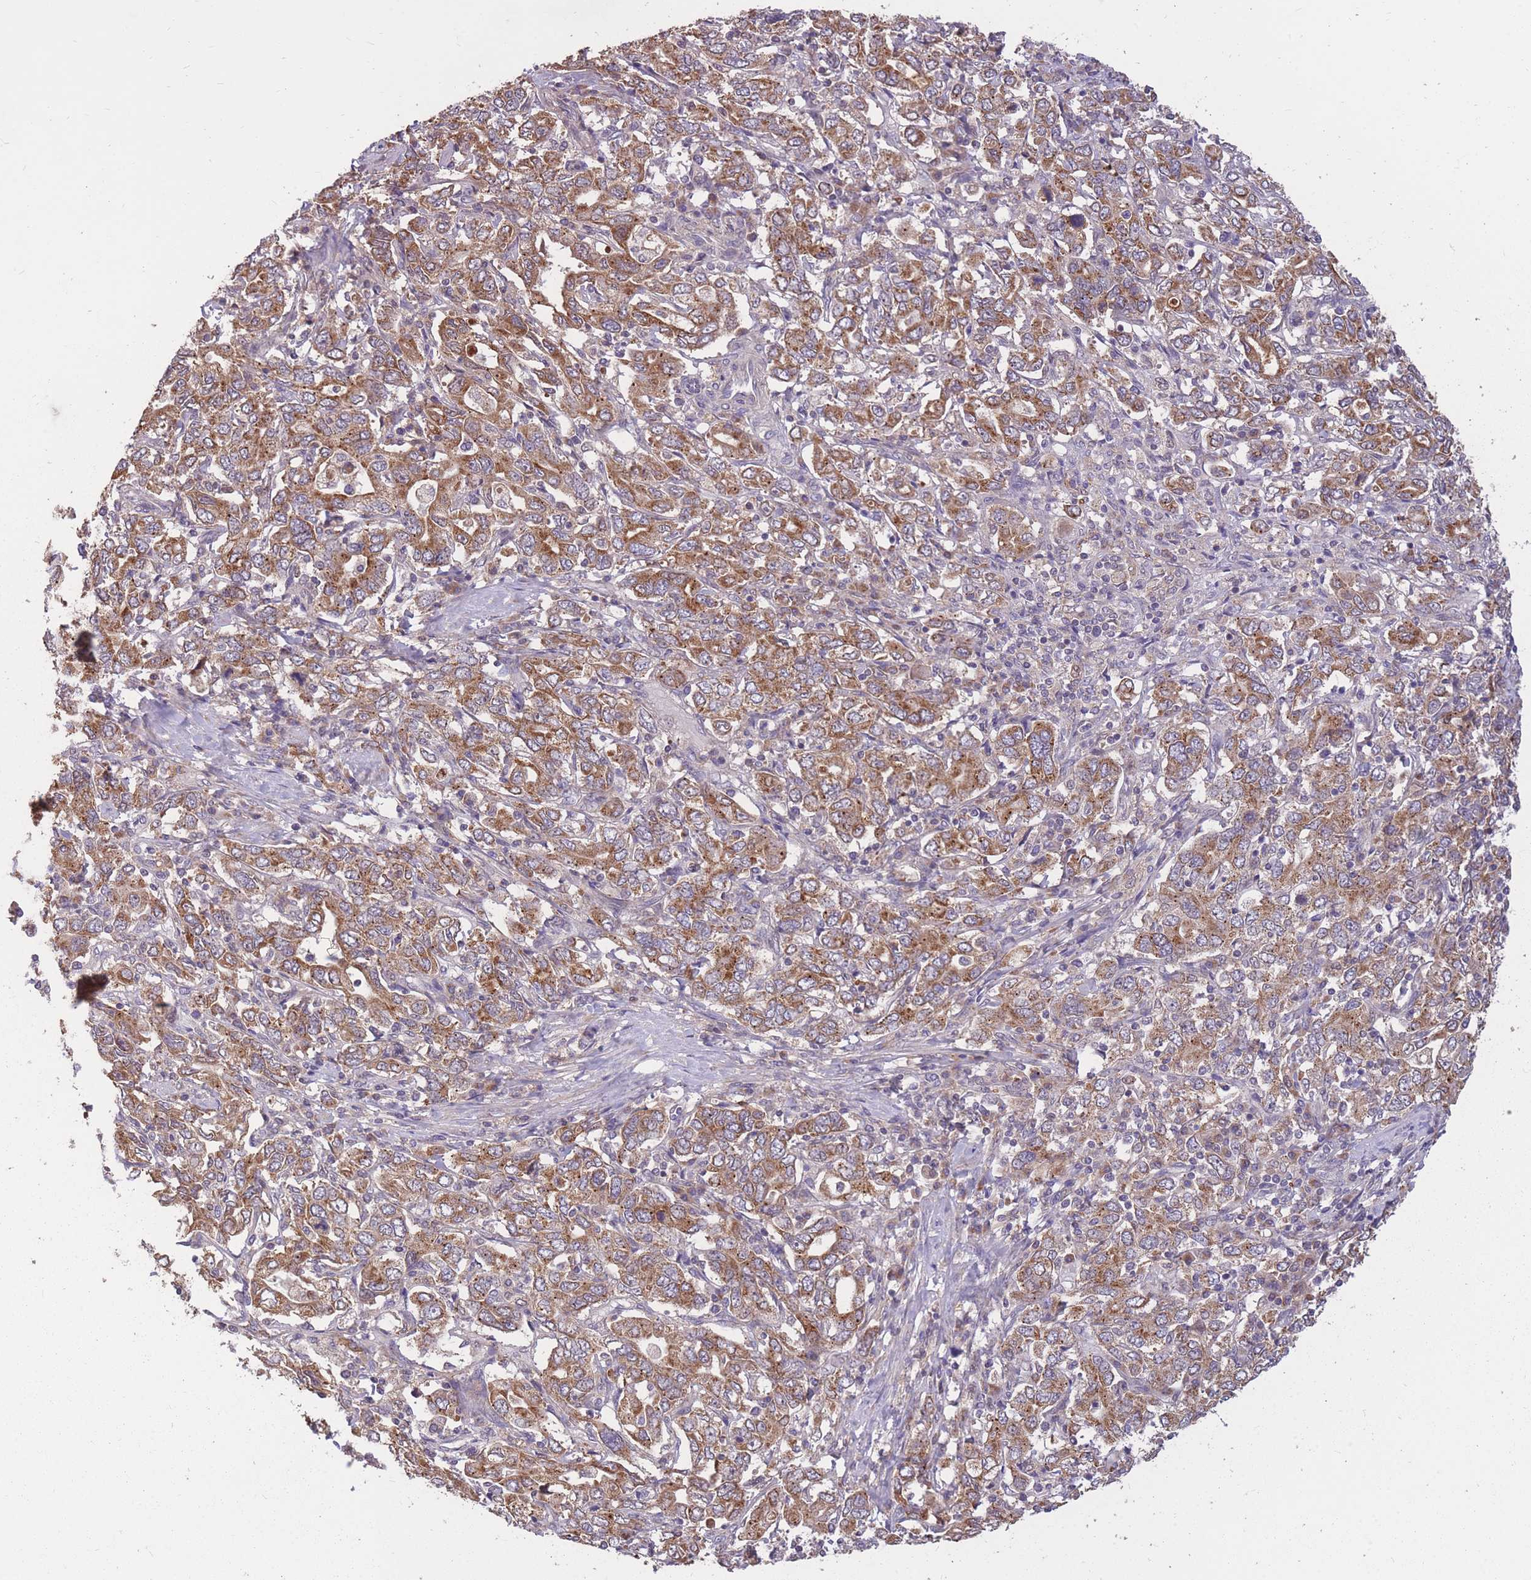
{"staining": {"intensity": "moderate", "quantity": ">75%", "location": "cytoplasmic/membranous"}, "tissue": "stomach cancer", "cell_type": "Tumor cells", "image_type": "cancer", "snomed": [{"axis": "morphology", "description": "Adenocarcinoma, NOS"}, {"axis": "topography", "description": "Stomach, upper"}, {"axis": "topography", "description": "Stomach"}], "caption": "Immunohistochemistry photomicrograph of stomach cancer (adenocarcinoma) stained for a protein (brown), which shows medium levels of moderate cytoplasmic/membranous staining in approximately >75% of tumor cells.", "gene": "IGF2BP2", "patient": {"sex": "male", "age": 62}}